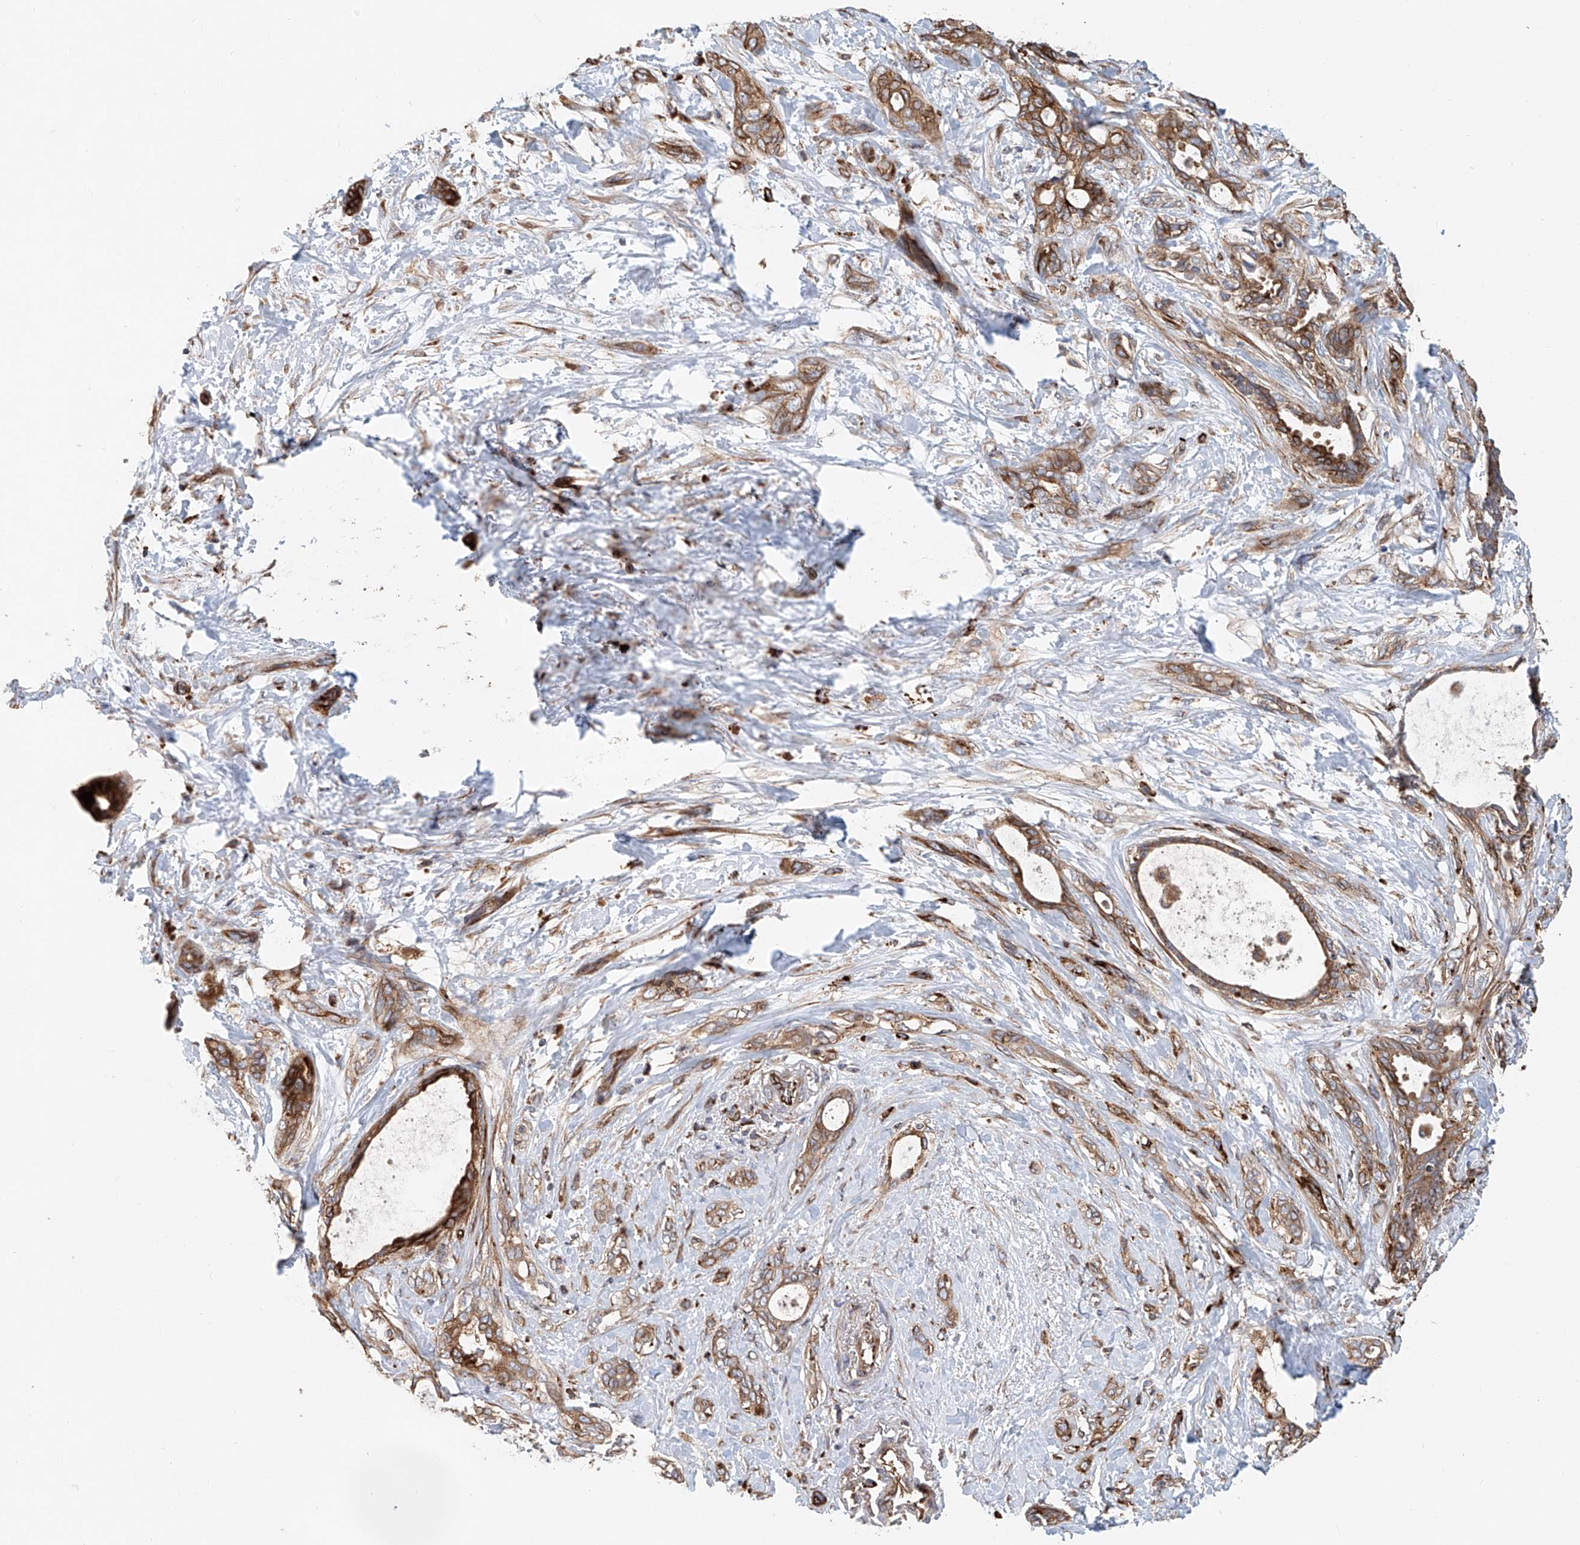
{"staining": {"intensity": "moderate", "quantity": ">75%", "location": "cytoplasmic/membranous"}, "tissue": "pancreatic cancer", "cell_type": "Tumor cells", "image_type": "cancer", "snomed": [{"axis": "morphology", "description": "Normal tissue, NOS"}, {"axis": "morphology", "description": "Adenocarcinoma, NOS"}, {"axis": "topography", "description": "Pancreas"}, {"axis": "topography", "description": "Peripheral nerve tissue"}], "caption": "Protein staining shows moderate cytoplasmic/membranous staining in about >75% of tumor cells in pancreatic adenocarcinoma. The staining was performed using DAB (3,3'-diaminobenzidine), with brown indicating positive protein expression. Nuclei are stained blue with hematoxylin.", "gene": "HGSNAT", "patient": {"sex": "female", "age": 63}}